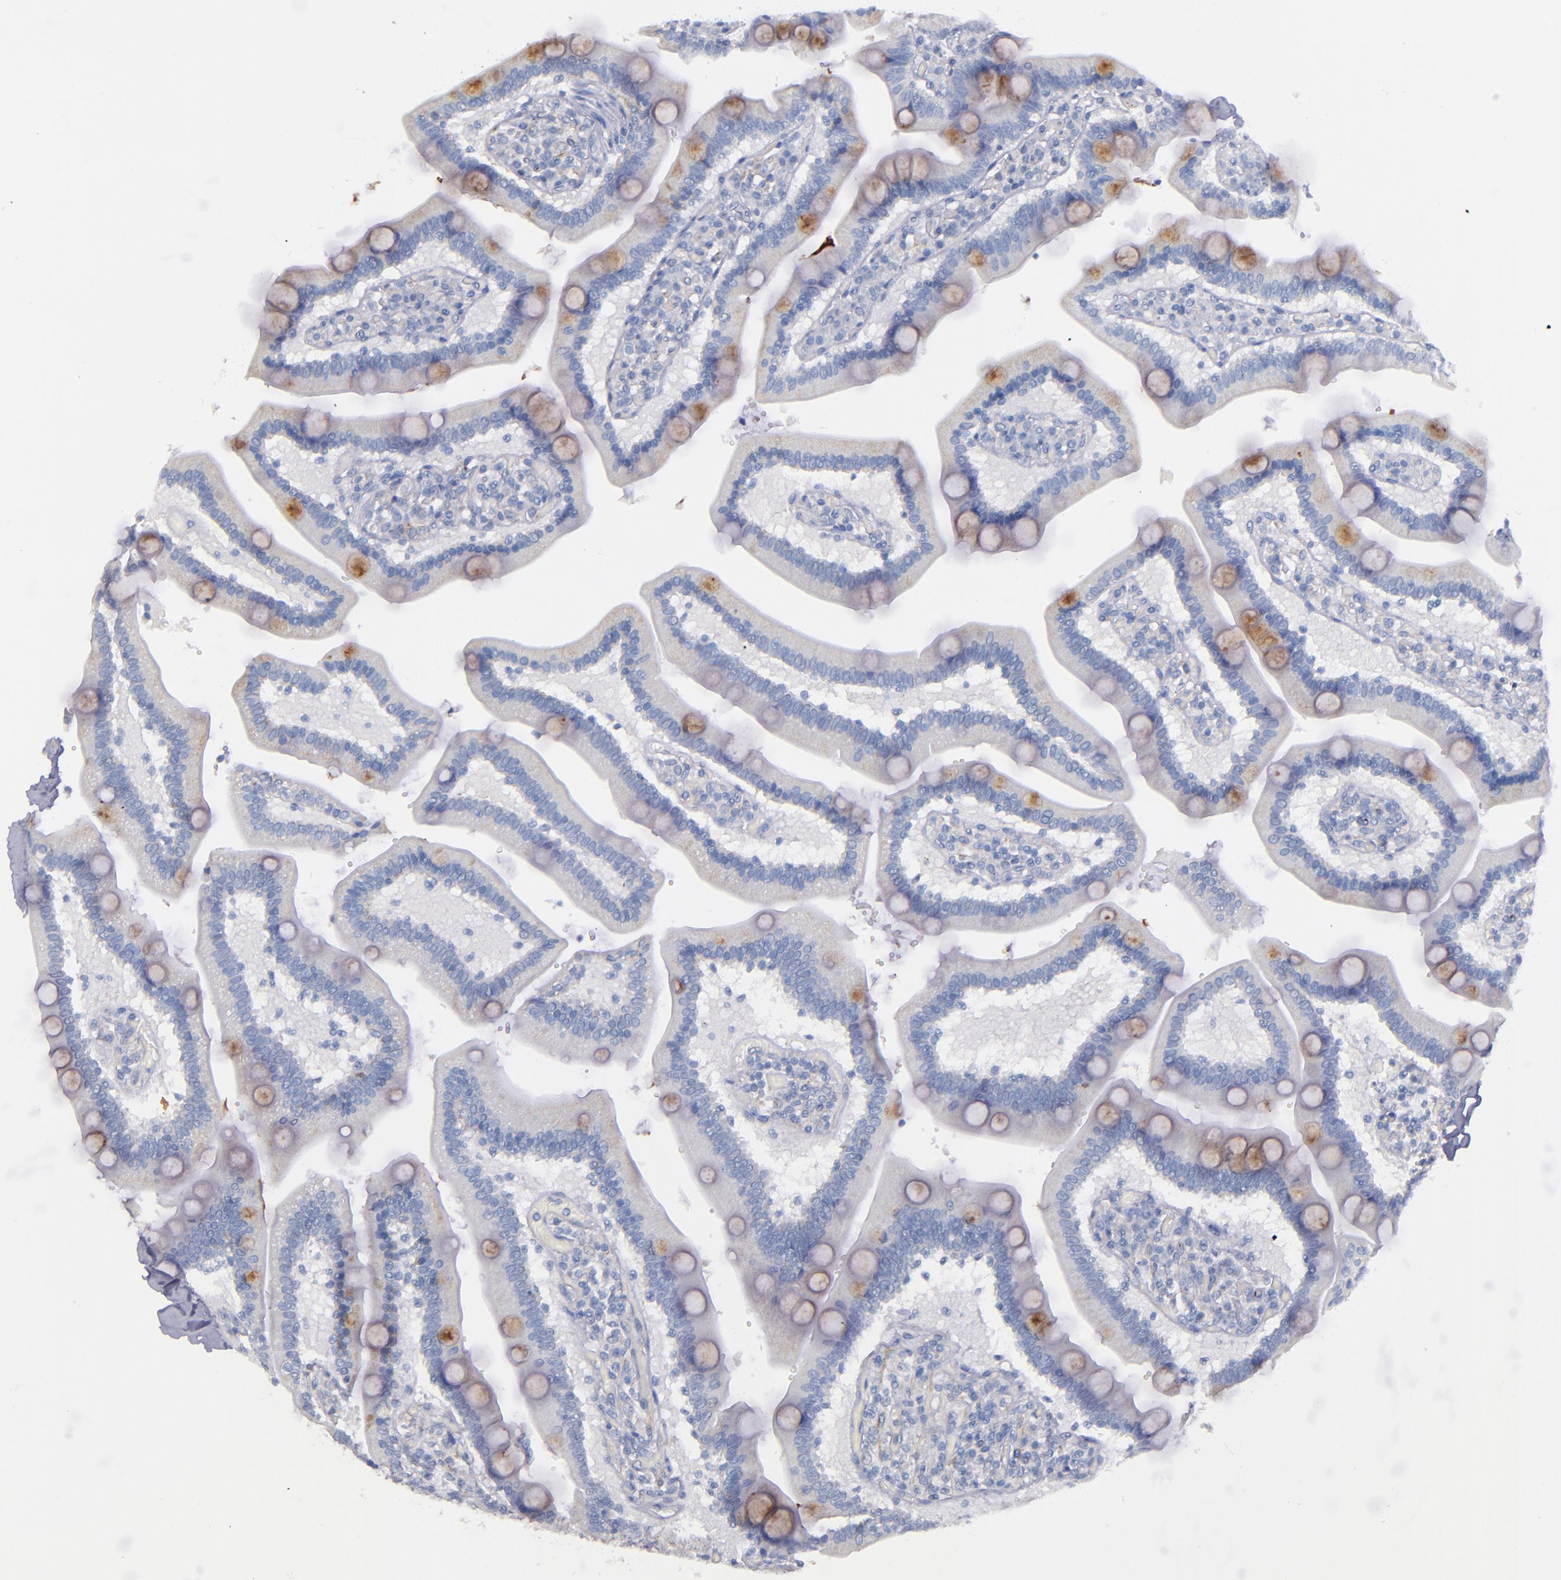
{"staining": {"intensity": "weak", "quantity": "<25%", "location": "cytoplasmic/membranous"}, "tissue": "duodenum", "cell_type": "Glandular cells", "image_type": "normal", "snomed": [{"axis": "morphology", "description": "Normal tissue, NOS"}, {"axis": "topography", "description": "Duodenum"}], "caption": "The micrograph demonstrates no staining of glandular cells in normal duodenum.", "gene": "CNTNAP2", "patient": {"sex": "male", "age": 66}}